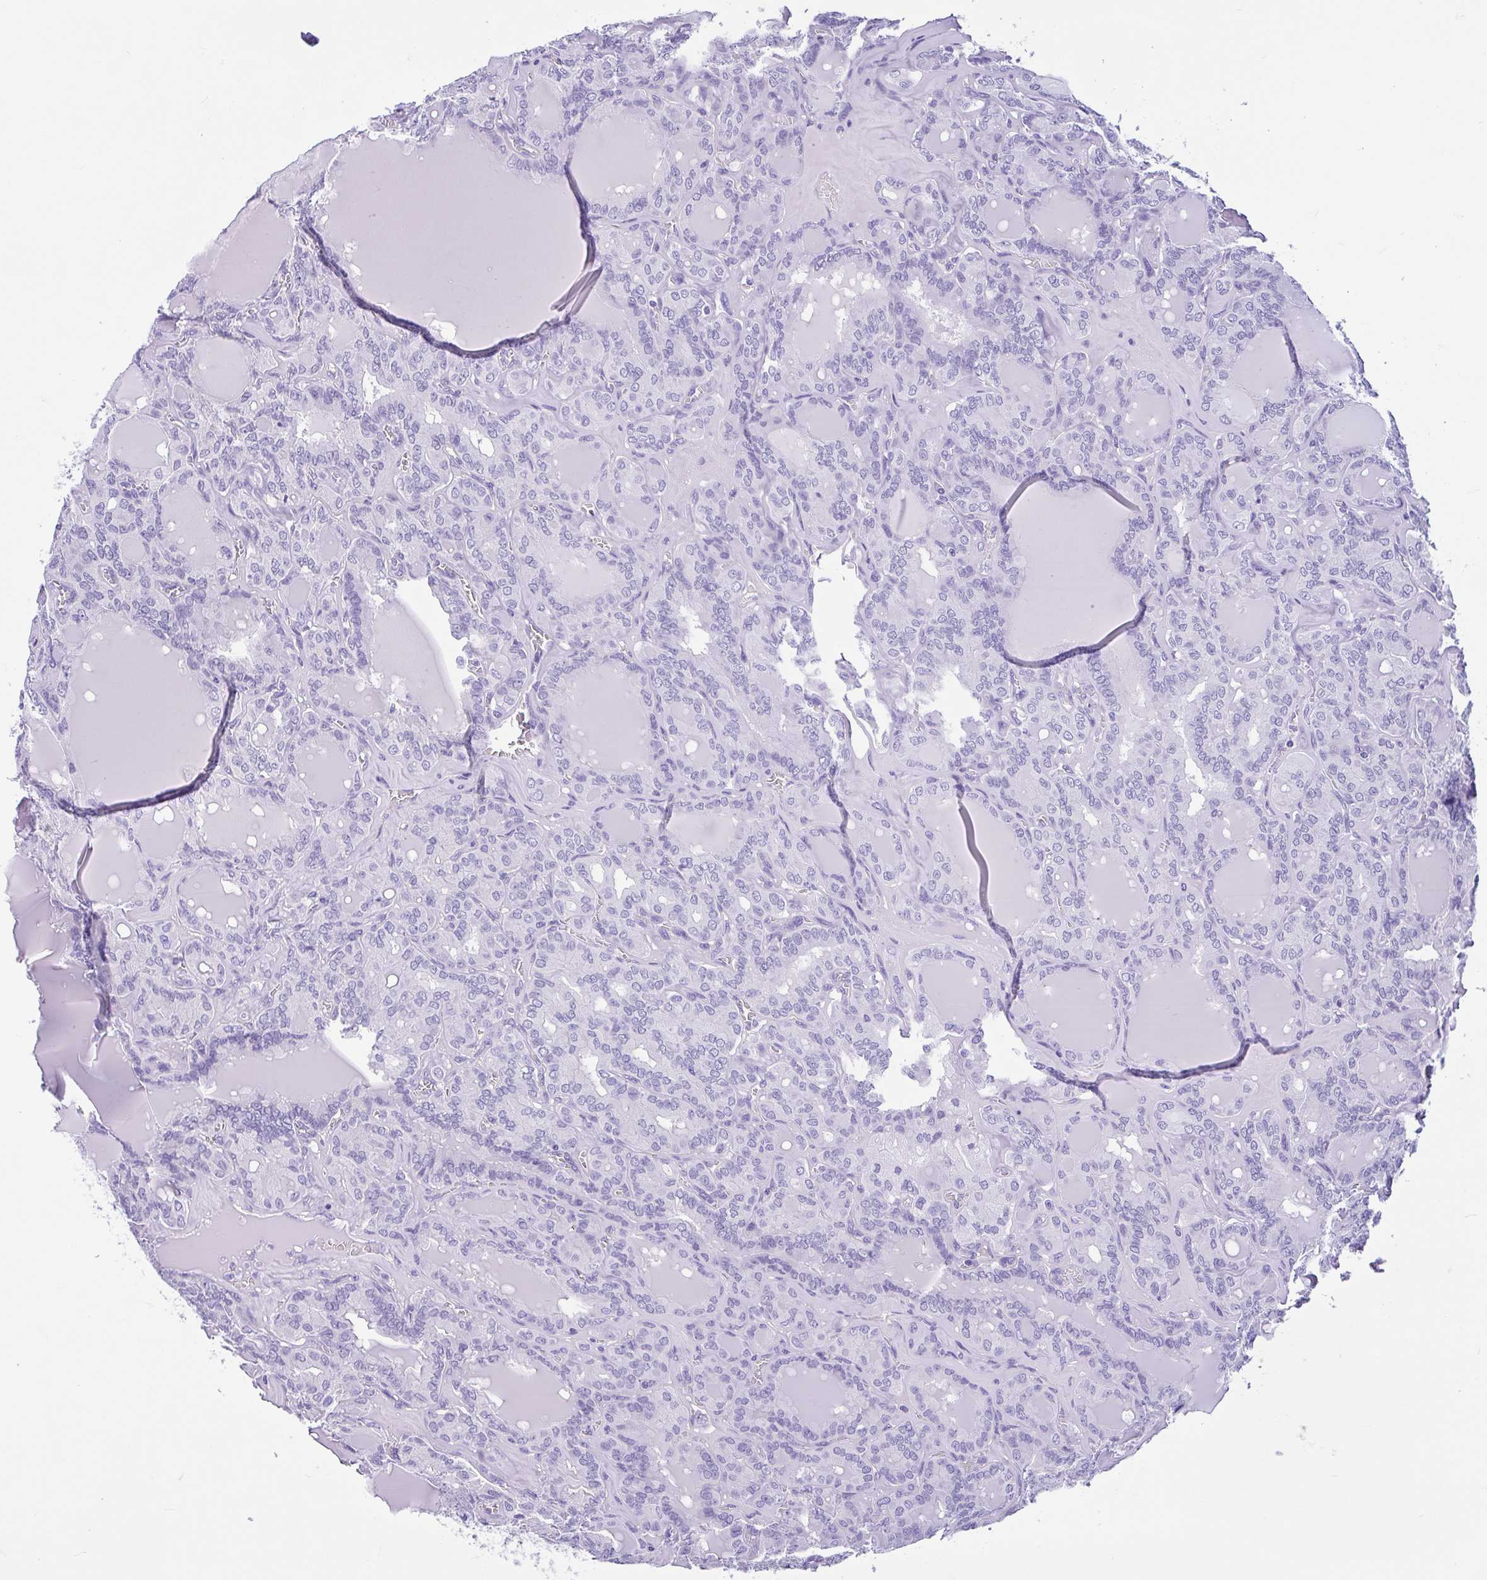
{"staining": {"intensity": "negative", "quantity": "none", "location": "none"}, "tissue": "thyroid cancer", "cell_type": "Tumor cells", "image_type": "cancer", "snomed": [{"axis": "morphology", "description": "Papillary adenocarcinoma, NOS"}, {"axis": "topography", "description": "Thyroid gland"}], "caption": "The image exhibits no significant staining in tumor cells of papillary adenocarcinoma (thyroid). (DAB (3,3'-diaminobenzidine) immunohistochemistry with hematoxylin counter stain).", "gene": "OR4N4", "patient": {"sex": "male", "age": 87}}